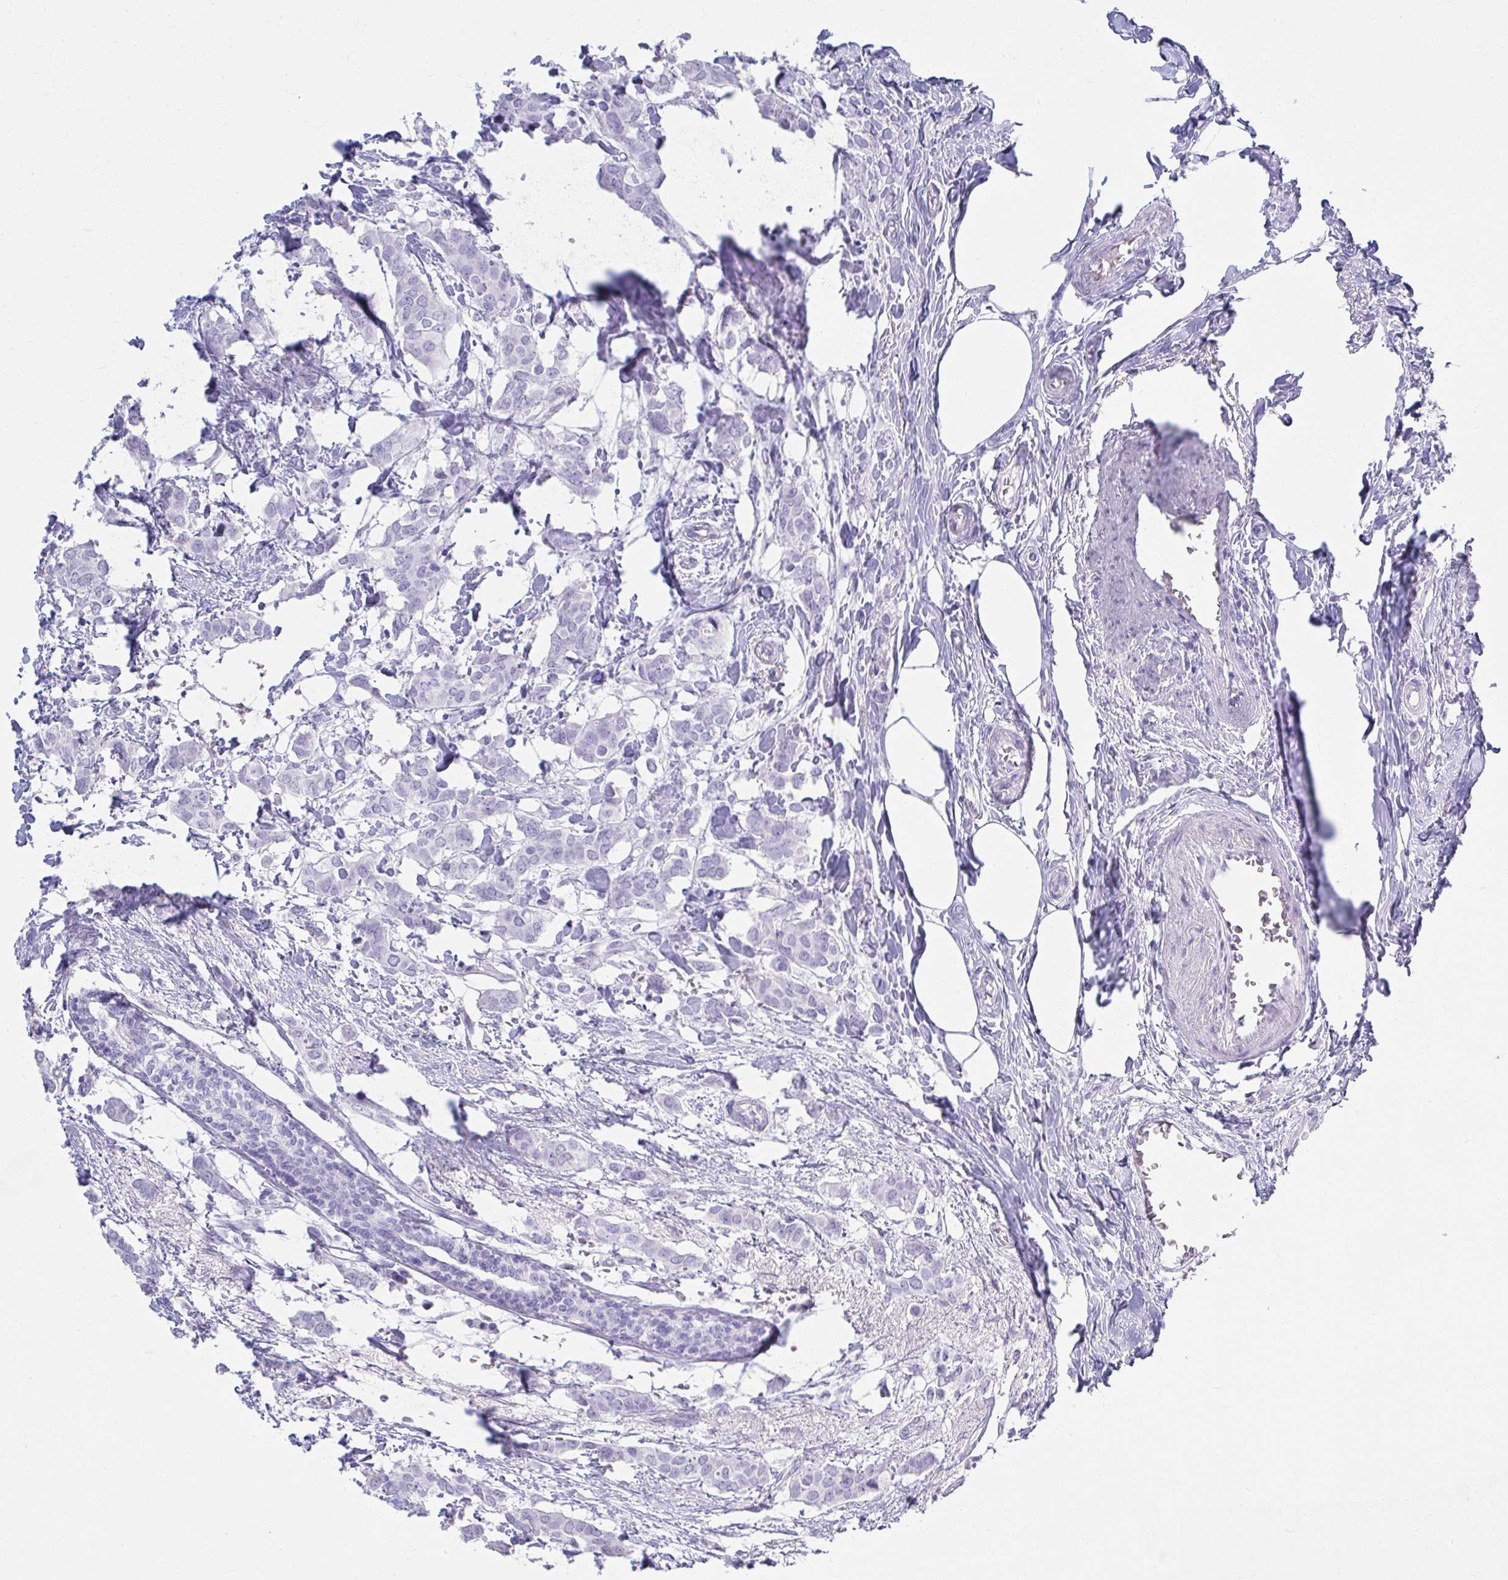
{"staining": {"intensity": "negative", "quantity": "none", "location": "none"}, "tissue": "breast cancer", "cell_type": "Tumor cells", "image_type": "cancer", "snomed": [{"axis": "morphology", "description": "Duct carcinoma"}, {"axis": "topography", "description": "Breast"}], "caption": "High magnification brightfield microscopy of invasive ductal carcinoma (breast) stained with DAB (brown) and counterstained with hematoxylin (blue): tumor cells show no significant expression.", "gene": "ATP4B", "patient": {"sex": "female", "age": 62}}